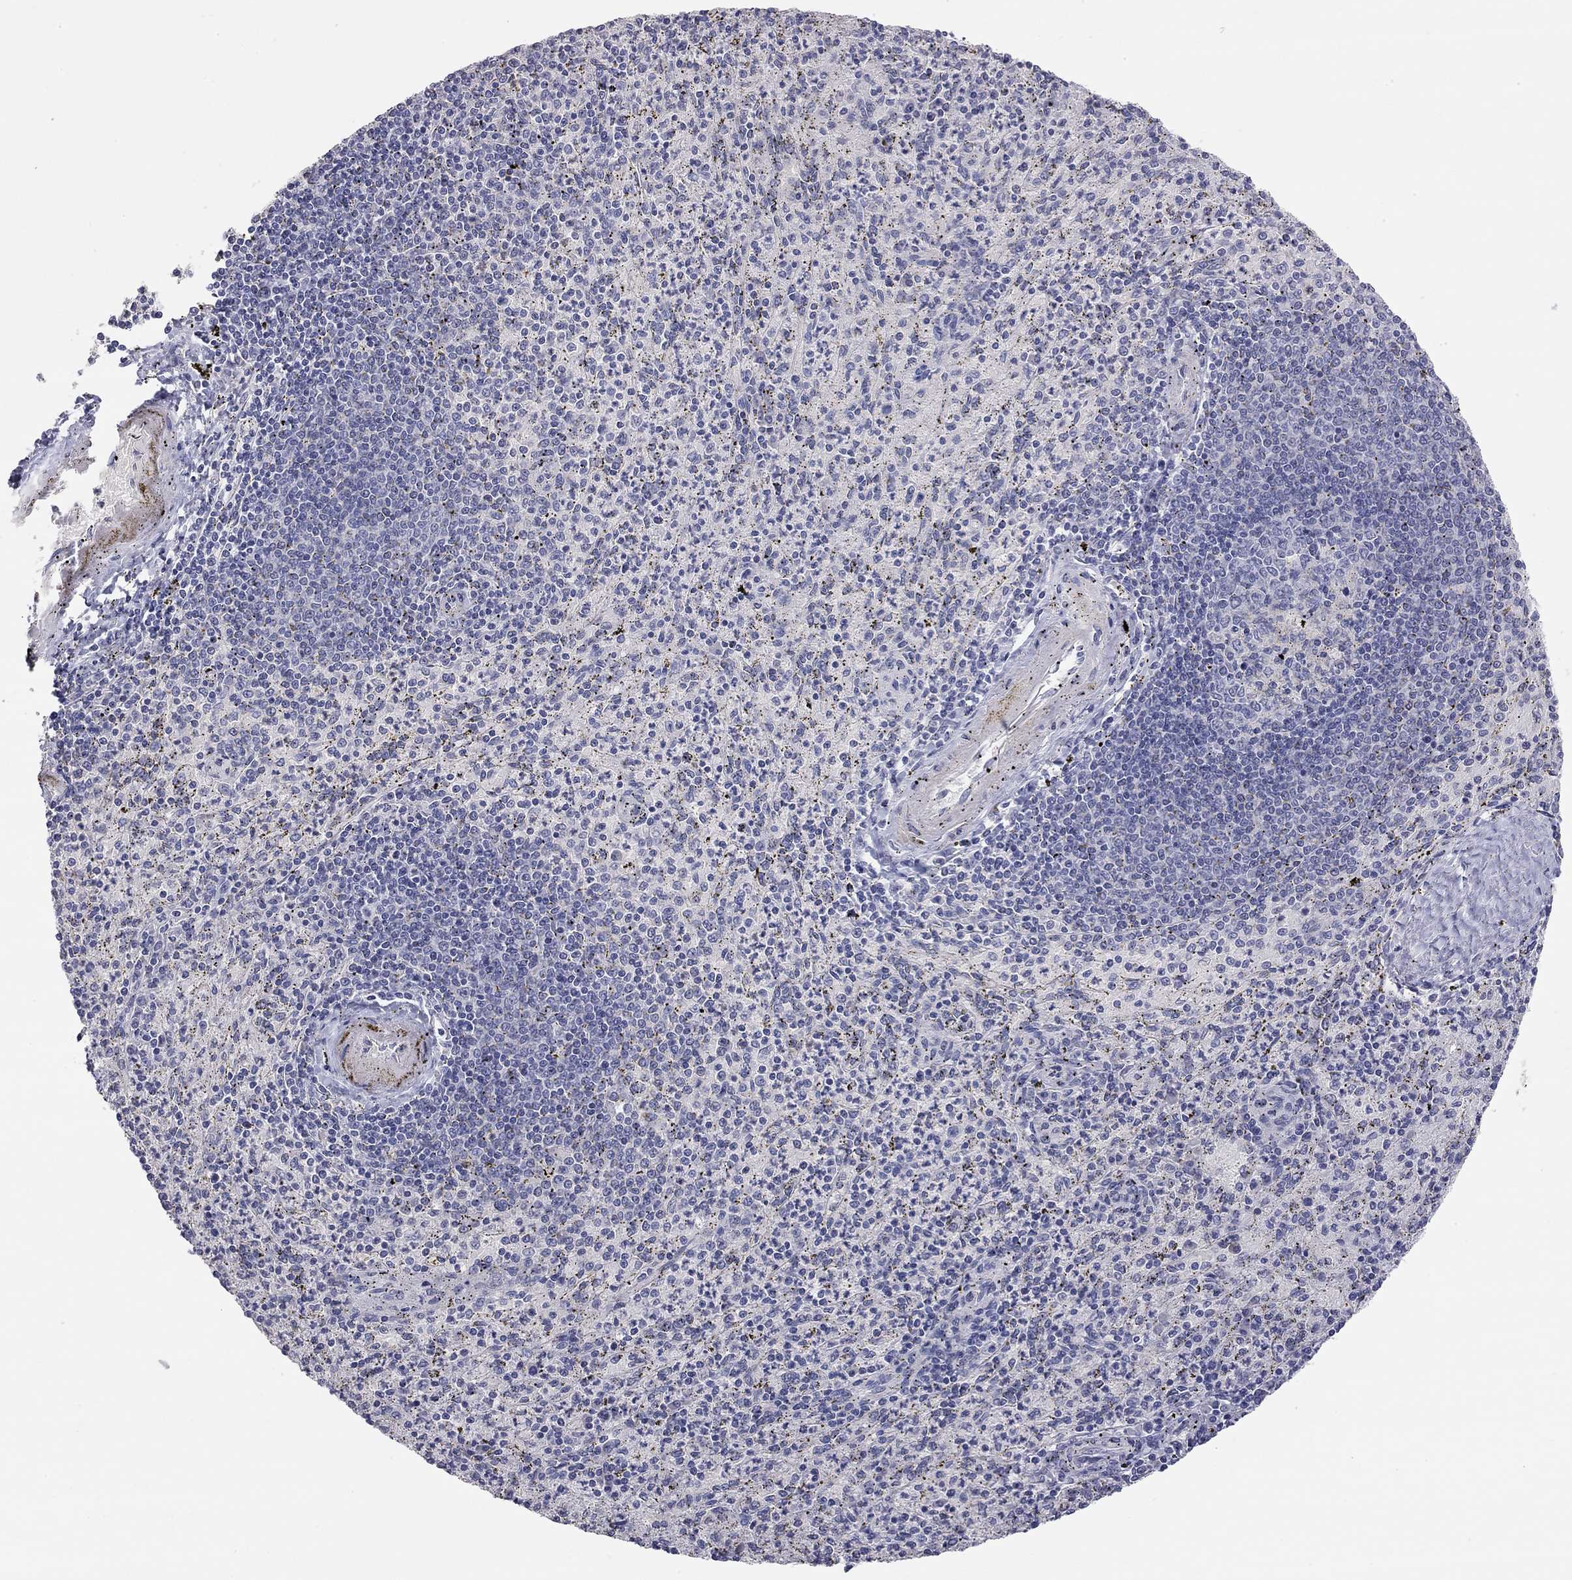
{"staining": {"intensity": "negative", "quantity": "none", "location": "none"}, "tissue": "spleen", "cell_type": "Cells in red pulp", "image_type": "normal", "snomed": [{"axis": "morphology", "description": "Normal tissue, NOS"}, {"axis": "topography", "description": "Spleen"}], "caption": "A high-resolution image shows immunohistochemistry (IHC) staining of benign spleen, which displays no significant staining in cells in red pulp. (Brightfield microscopy of DAB (3,3'-diaminobenzidine) IHC at high magnification).", "gene": "PAPSS2", "patient": {"sex": "male", "age": 60}}